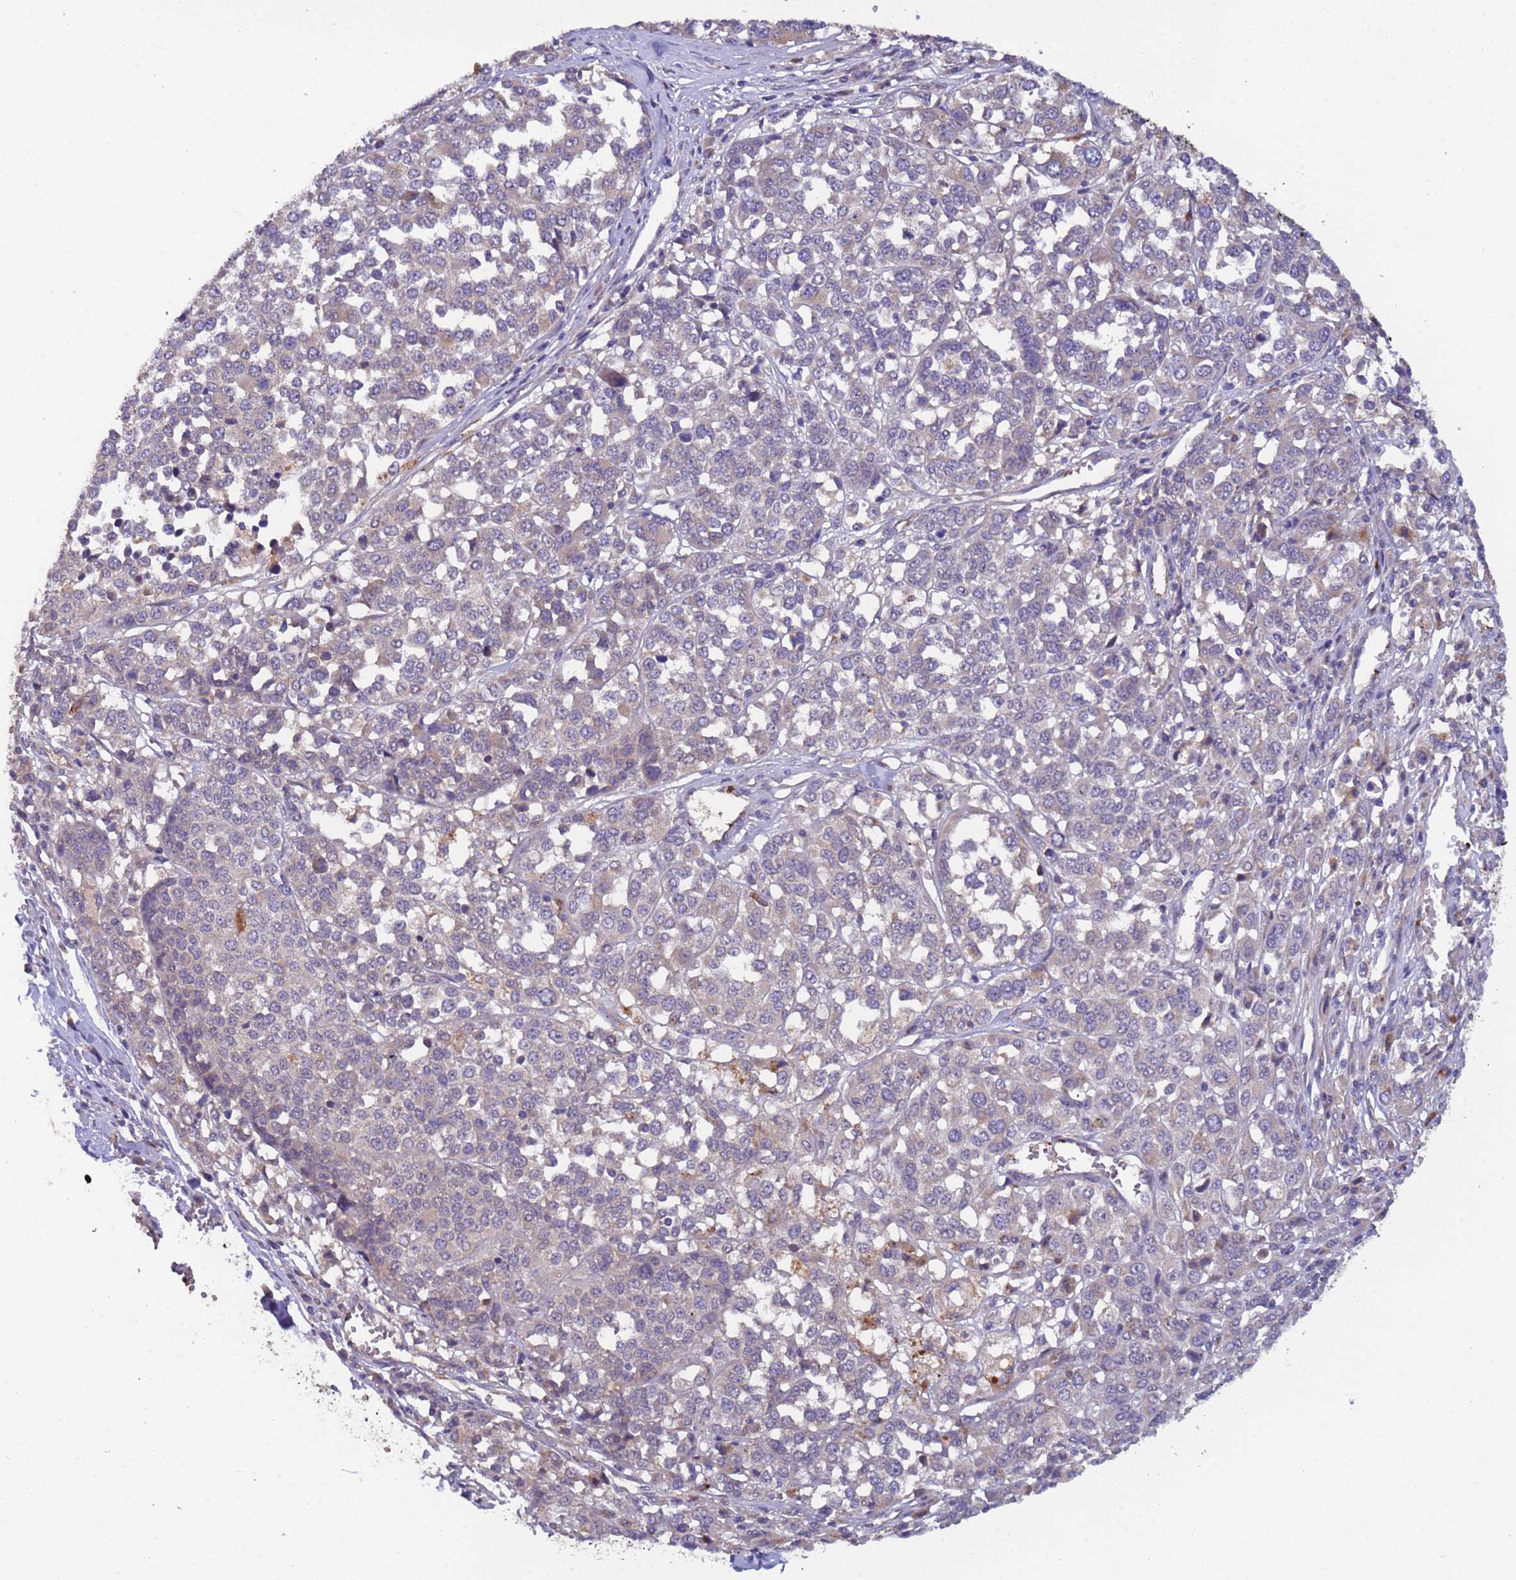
{"staining": {"intensity": "negative", "quantity": "none", "location": "none"}, "tissue": "melanoma", "cell_type": "Tumor cells", "image_type": "cancer", "snomed": [{"axis": "morphology", "description": "Malignant melanoma, Metastatic site"}, {"axis": "topography", "description": "Lymph node"}], "caption": "There is no significant positivity in tumor cells of melanoma.", "gene": "ZNF248", "patient": {"sex": "male", "age": 44}}